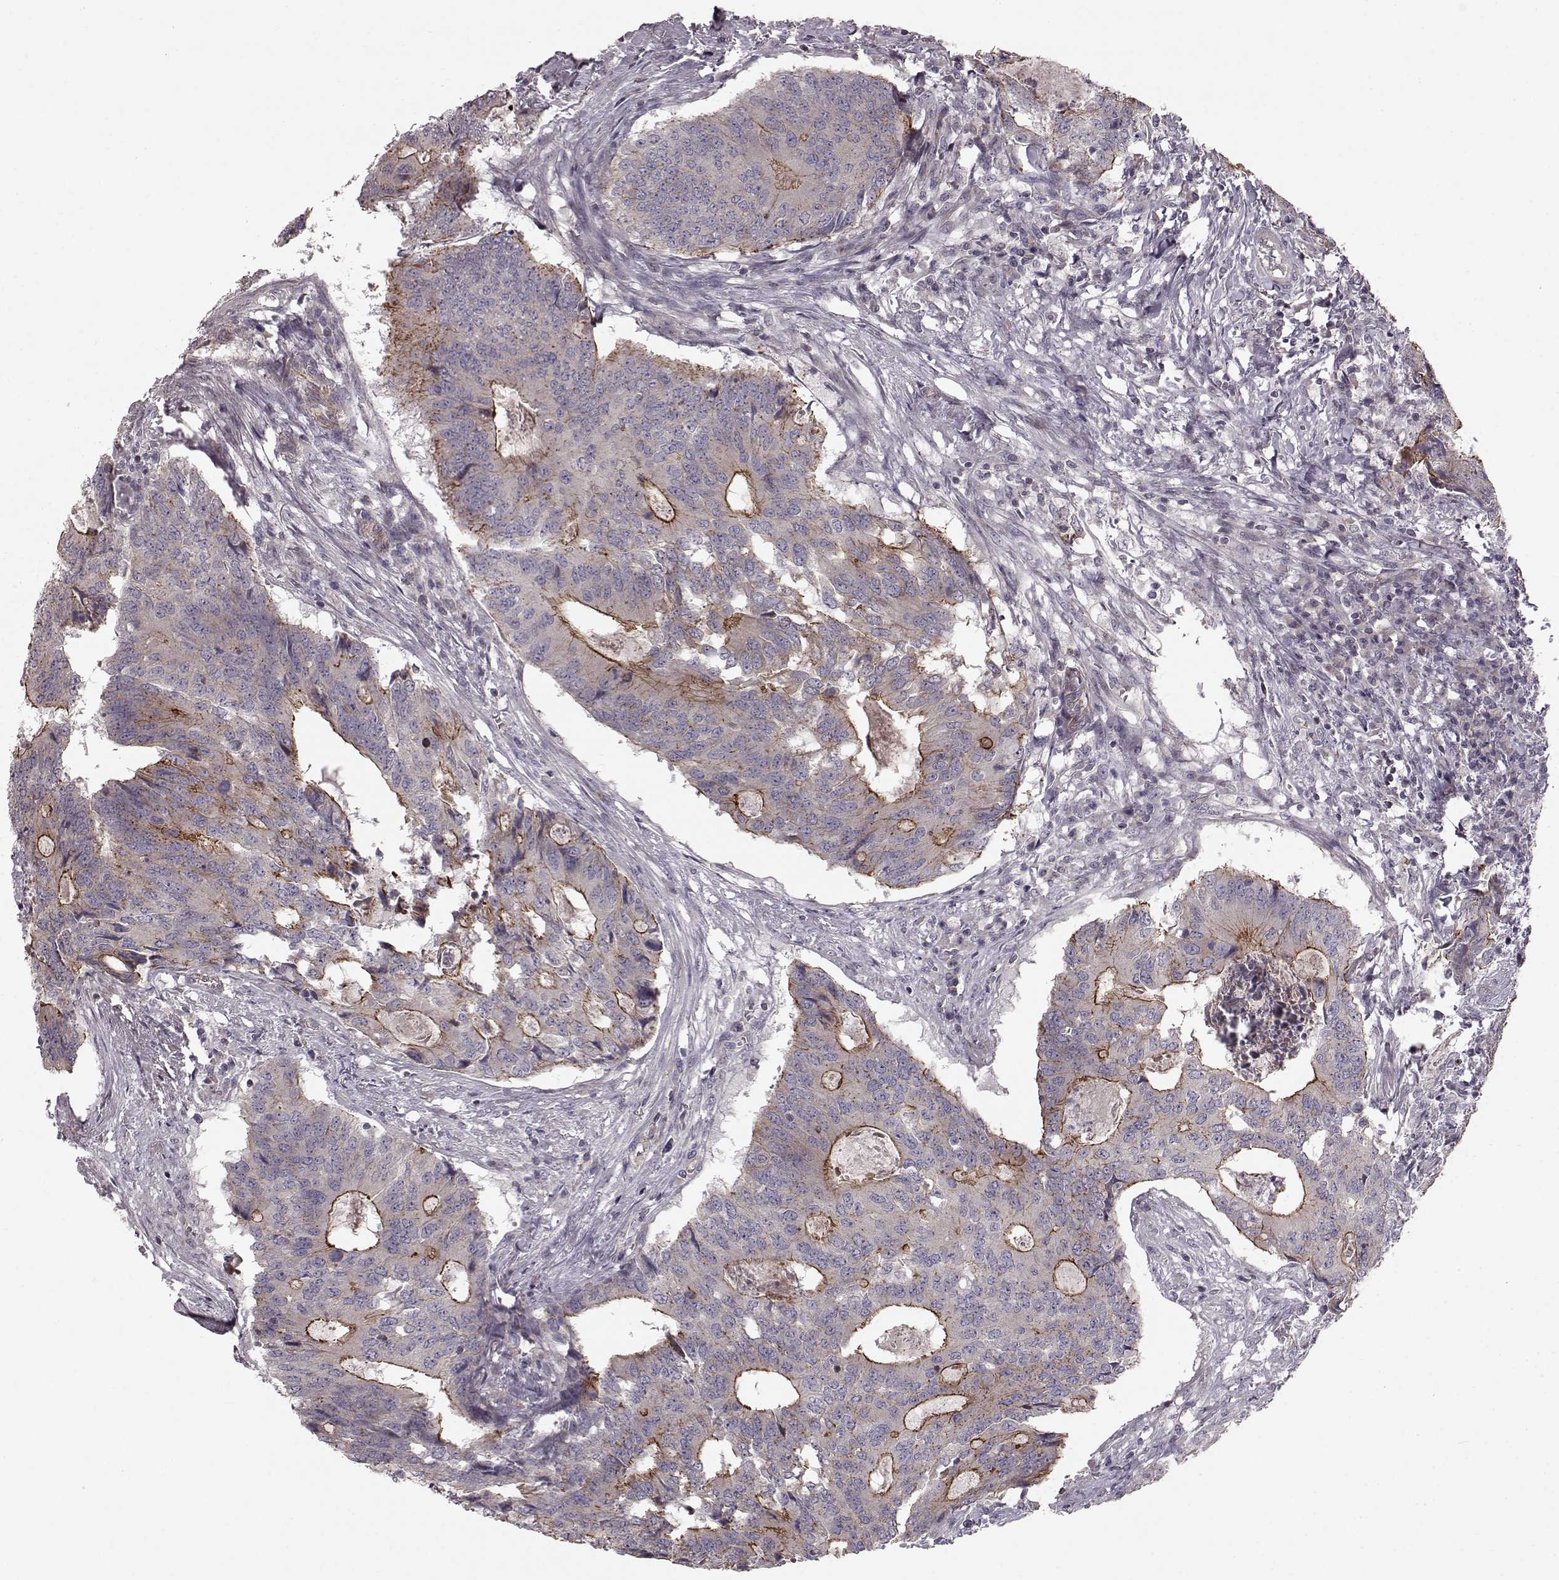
{"staining": {"intensity": "strong", "quantity": "25%-75%", "location": "cytoplasmic/membranous"}, "tissue": "colorectal cancer", "cell_type": "Tumor cells", "image_type": "cancer", "snomed": [{"axis": "morphology", "description": "Adenocarcinoma, NOS"}, {"axis": "topography", "description": "Colon"}], "caption": "A photomicrograph of colorectal adenocarcinoma stained for a protein displays strong cytoplasmic/membranous brown staining in tumor cells.", "gene": "SLC22A18", "patient": {"sex": "male", "age": 67}}